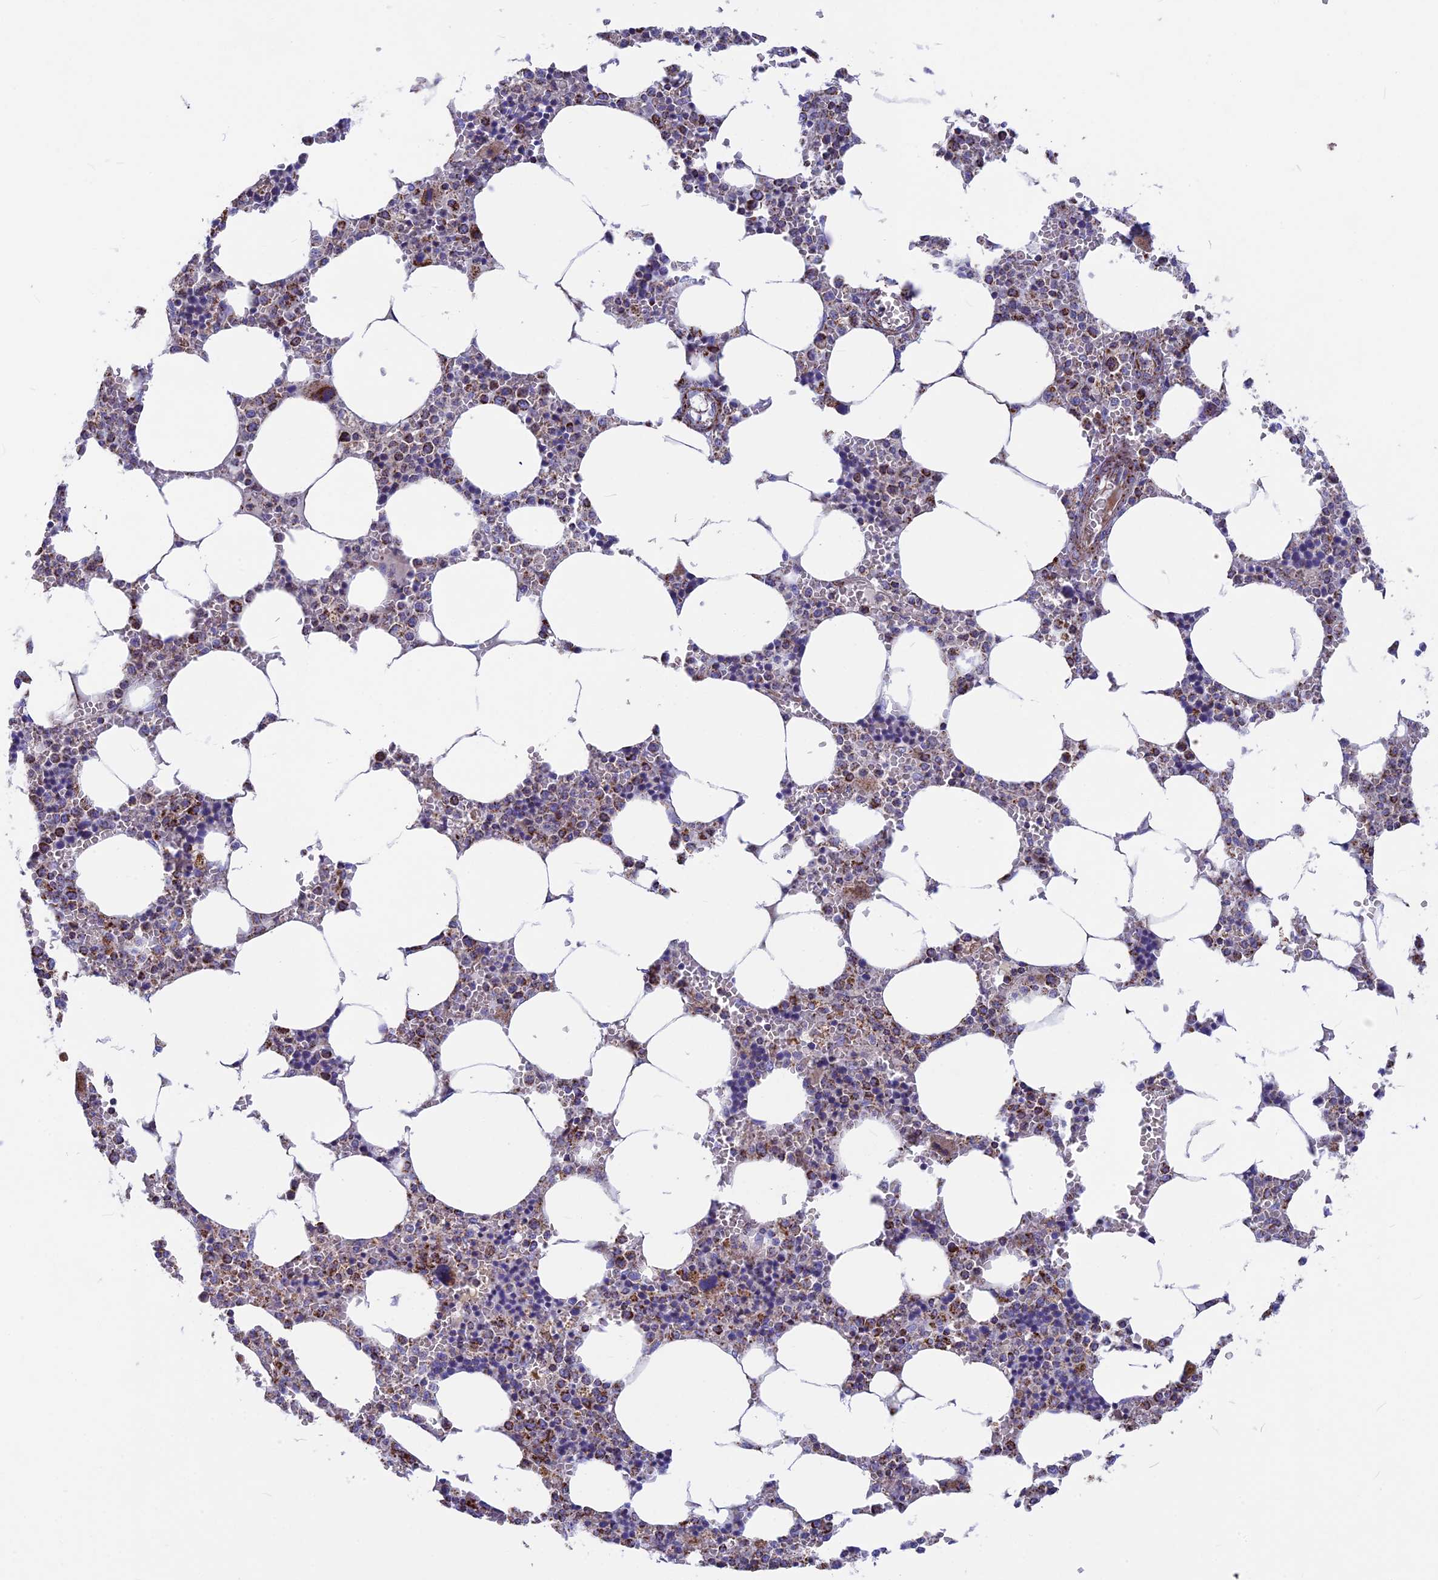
{"staining": {"intensity": "strong", "quantity": "25%-75%", "location": "cytoplasmic/membranous"}, "tissue": "bone marrow", "cell_type": "Hematopoietic cells", "image_type": "normal", "snomed": [{"axis": "morphology", "description": "Normal tissue, NOS"}, {"axis": "topography", "description": "Bone marrow"}], "caption": "A brown stain shows strong cytoplasmic/membranous positivity of a protein in hematopoietic cells of normal human bone marrow. (IHC, brightfield microscopy, high magnification).", "gene": "CS", "patient": {"sex": "male", "age": 70}}